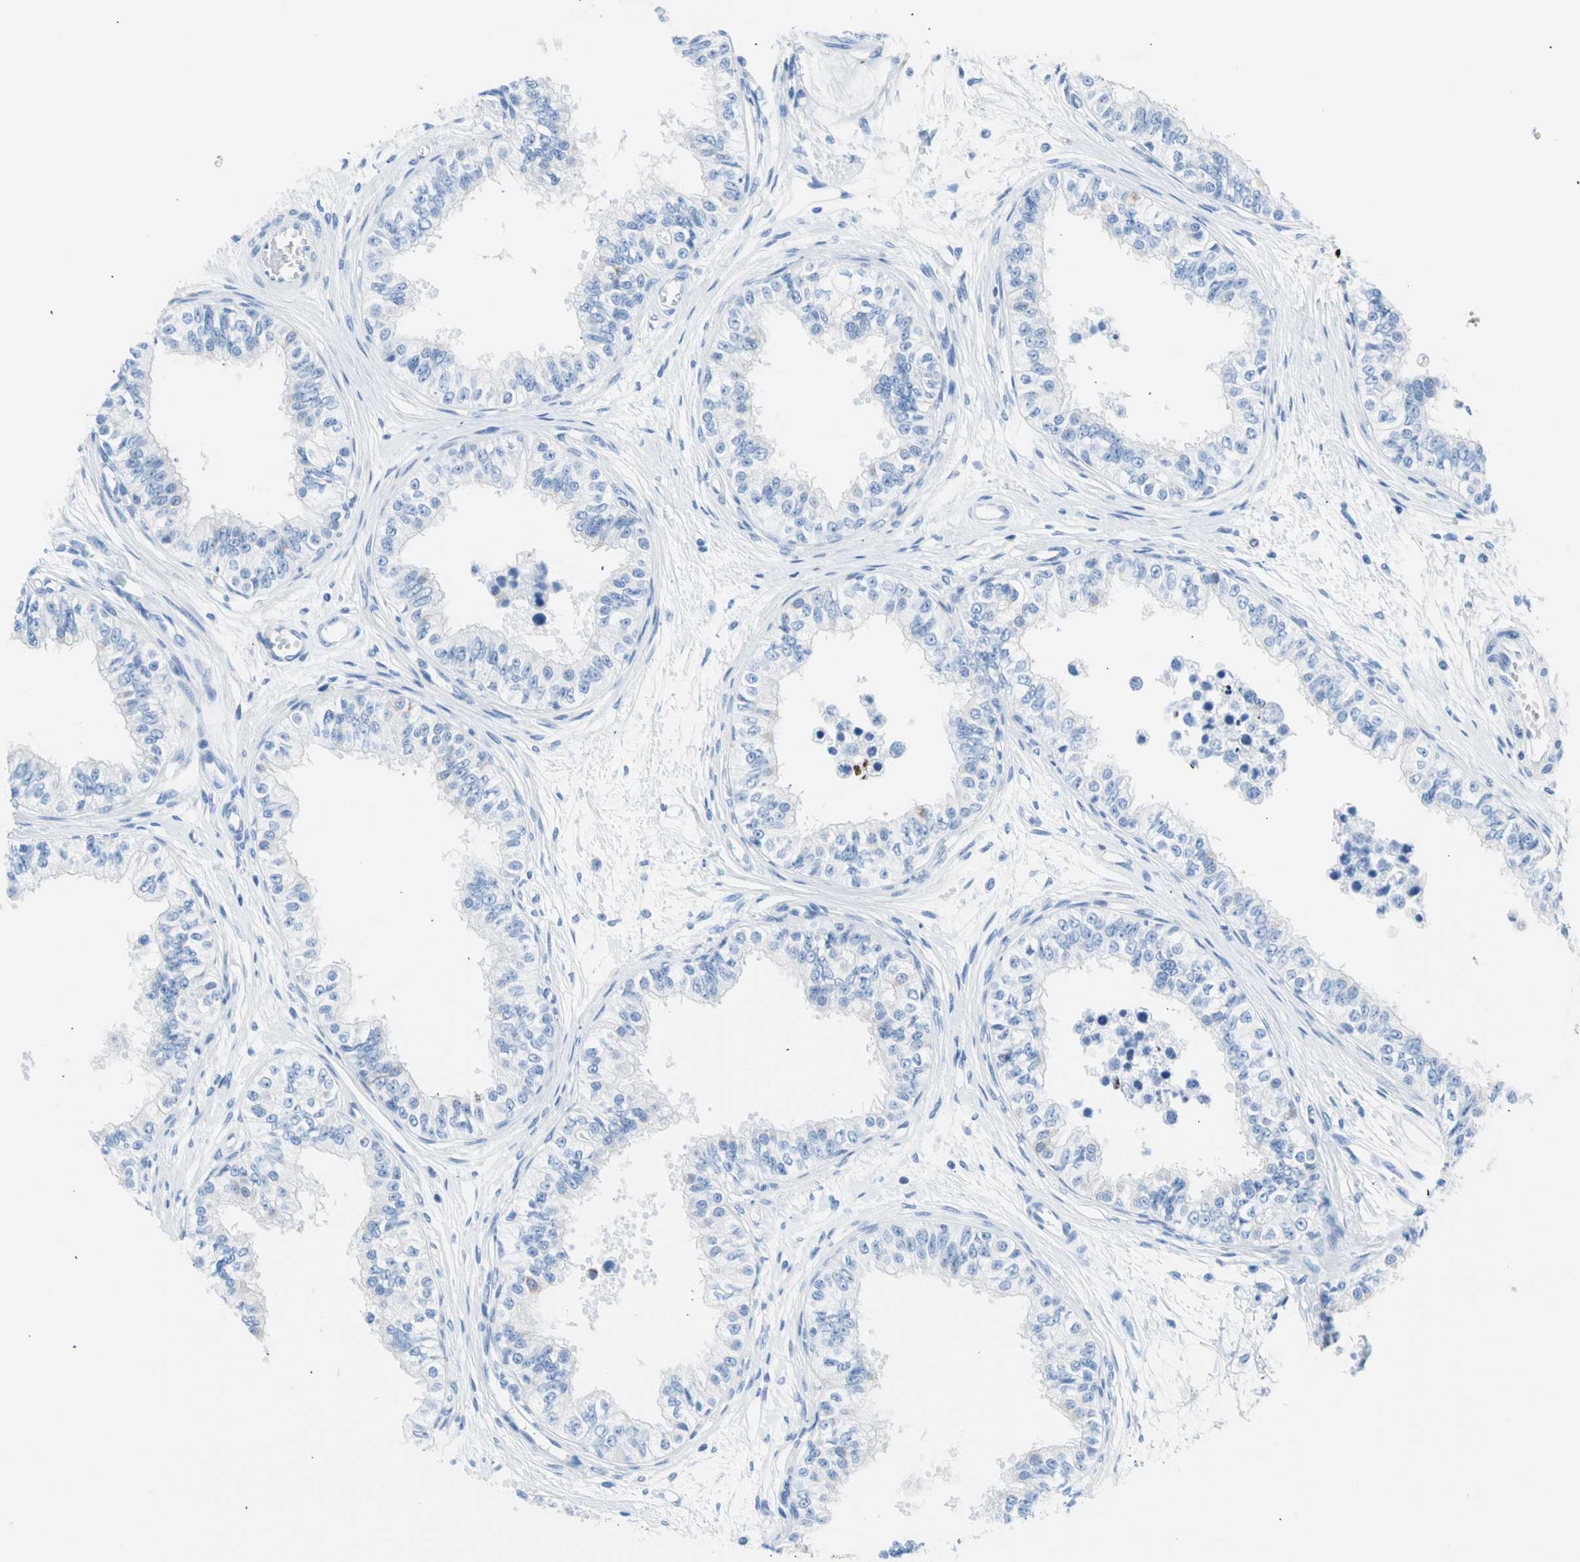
{"staining": {"intensity": "negative", "quantity": "none", "location": "none"}, "tissue": "epididymis", "cell_type": "Glandular cells", "image_type": "normal", "snomed": [{"axis": "morphology", "description": "Normal tissue, NOS"}, {"axis": "morphology", "description": "Adenocarcinoma, metastatic, NOS"}, {"axis": "topography", "description": "Testis"}, {"axis": "topography", "description": "Epididymis"}], "caption": "A high-resolution histopathology image shows immunohistochemistry staining of unremarkable epididymis, which demonstrates no significant positivity in glandular cells. (Immunohistochemistry (ihc), brightfield microscopy, high magnification).", "gene": "CEL", "patient": {"sex": "male", "age": 26}}